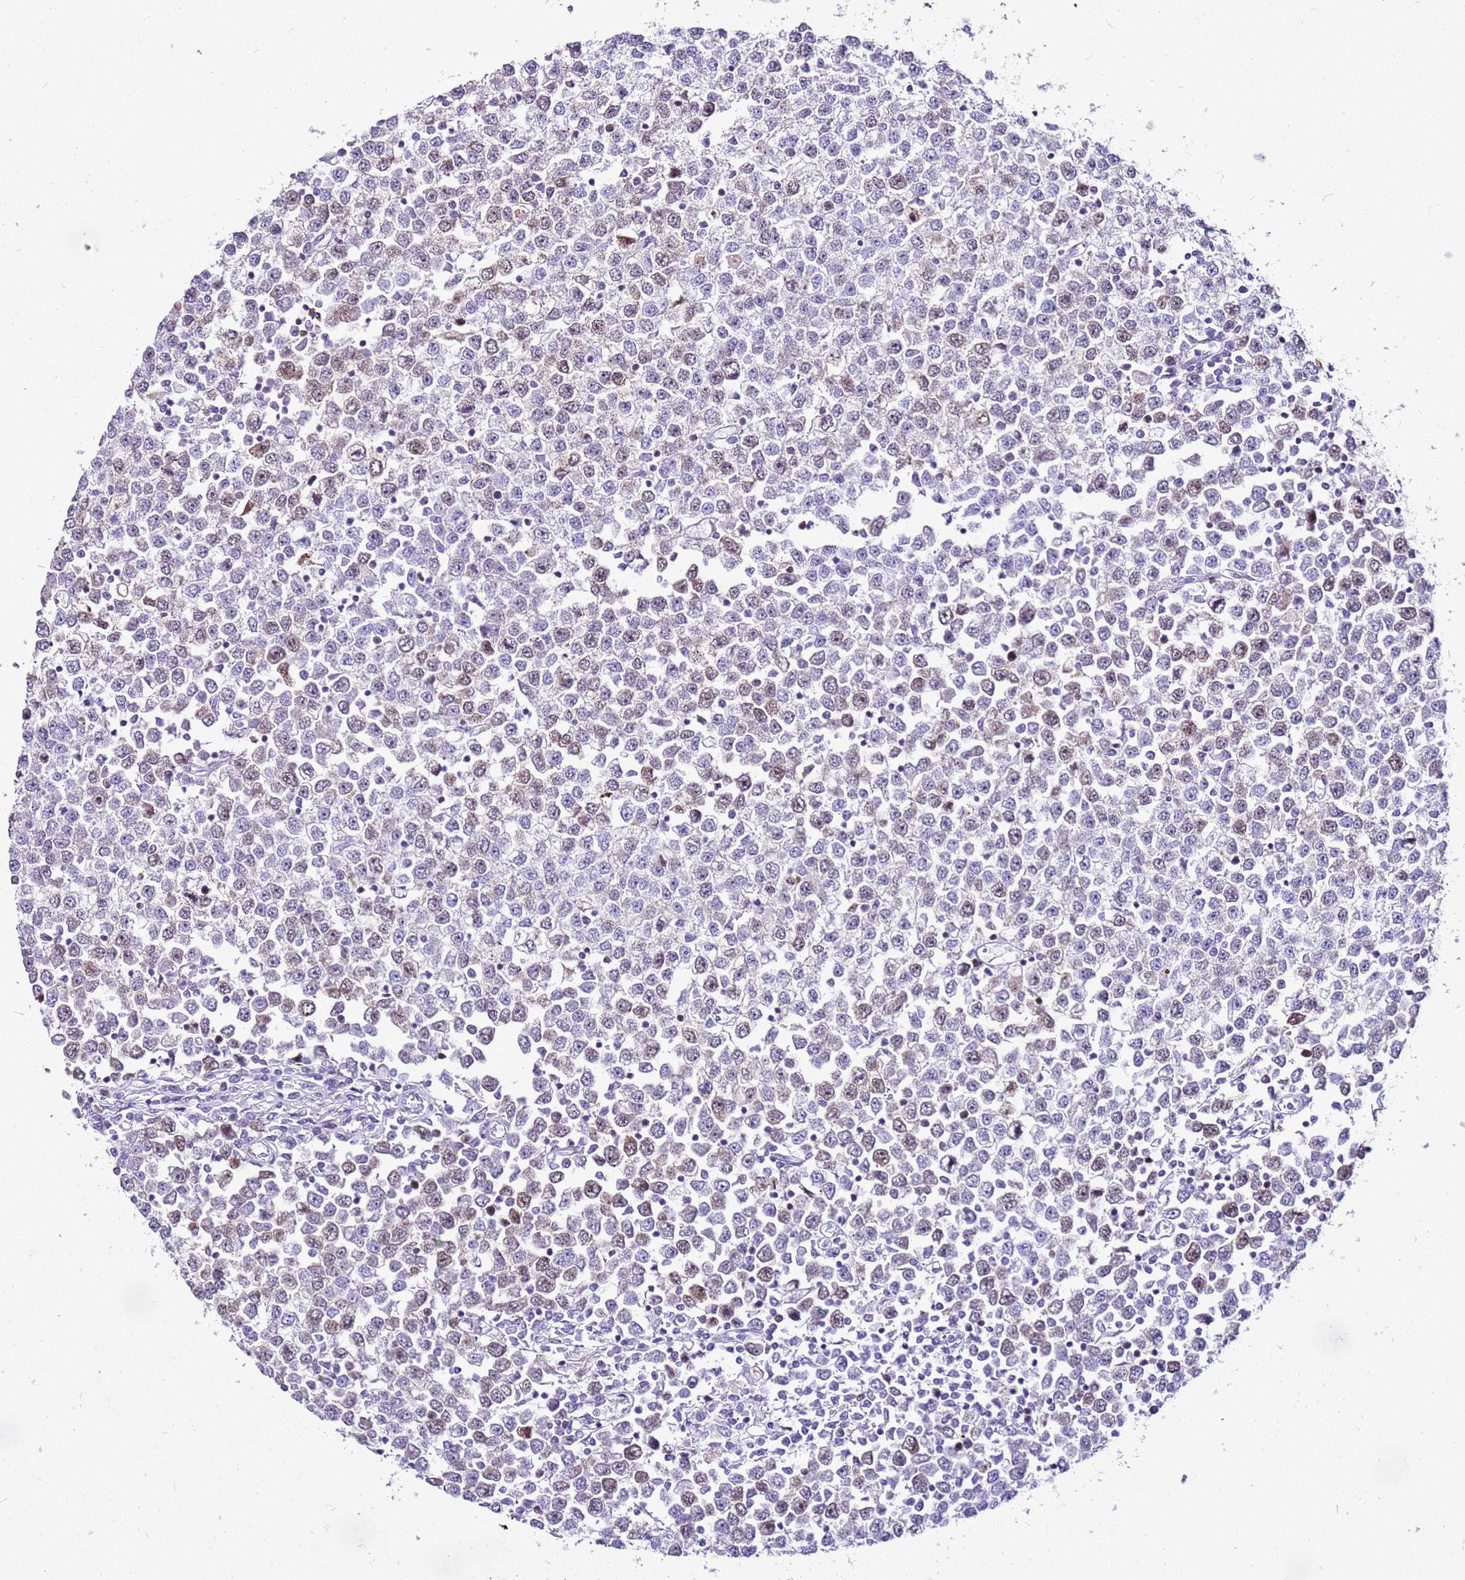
{"staining": {"intensity": "strong", "quantity": "<25%", "location": "nuclear"}, "tissue": "testis cancer", "cell_type": "Tumor cells", "image_type": "cancer", "snomed": [{"axis": "morphology", "description": "Seminoma, NOS"}, {"axis": "topography", "description": "Testis"}], "caption": "IHC staining of testis cancer (seminoma), which reveals medium levels of strong nuclear expression in about <25% of tumor cells indicating strong nuclear protein expression. The staining was performed using DAB (3,3'-diaminobenzidine) (brown) for protein detection and nuclei were counterstained in hematoxylin (blue).", "gene": "SPC25", "patient": {"sex": "male", "age": 65}}